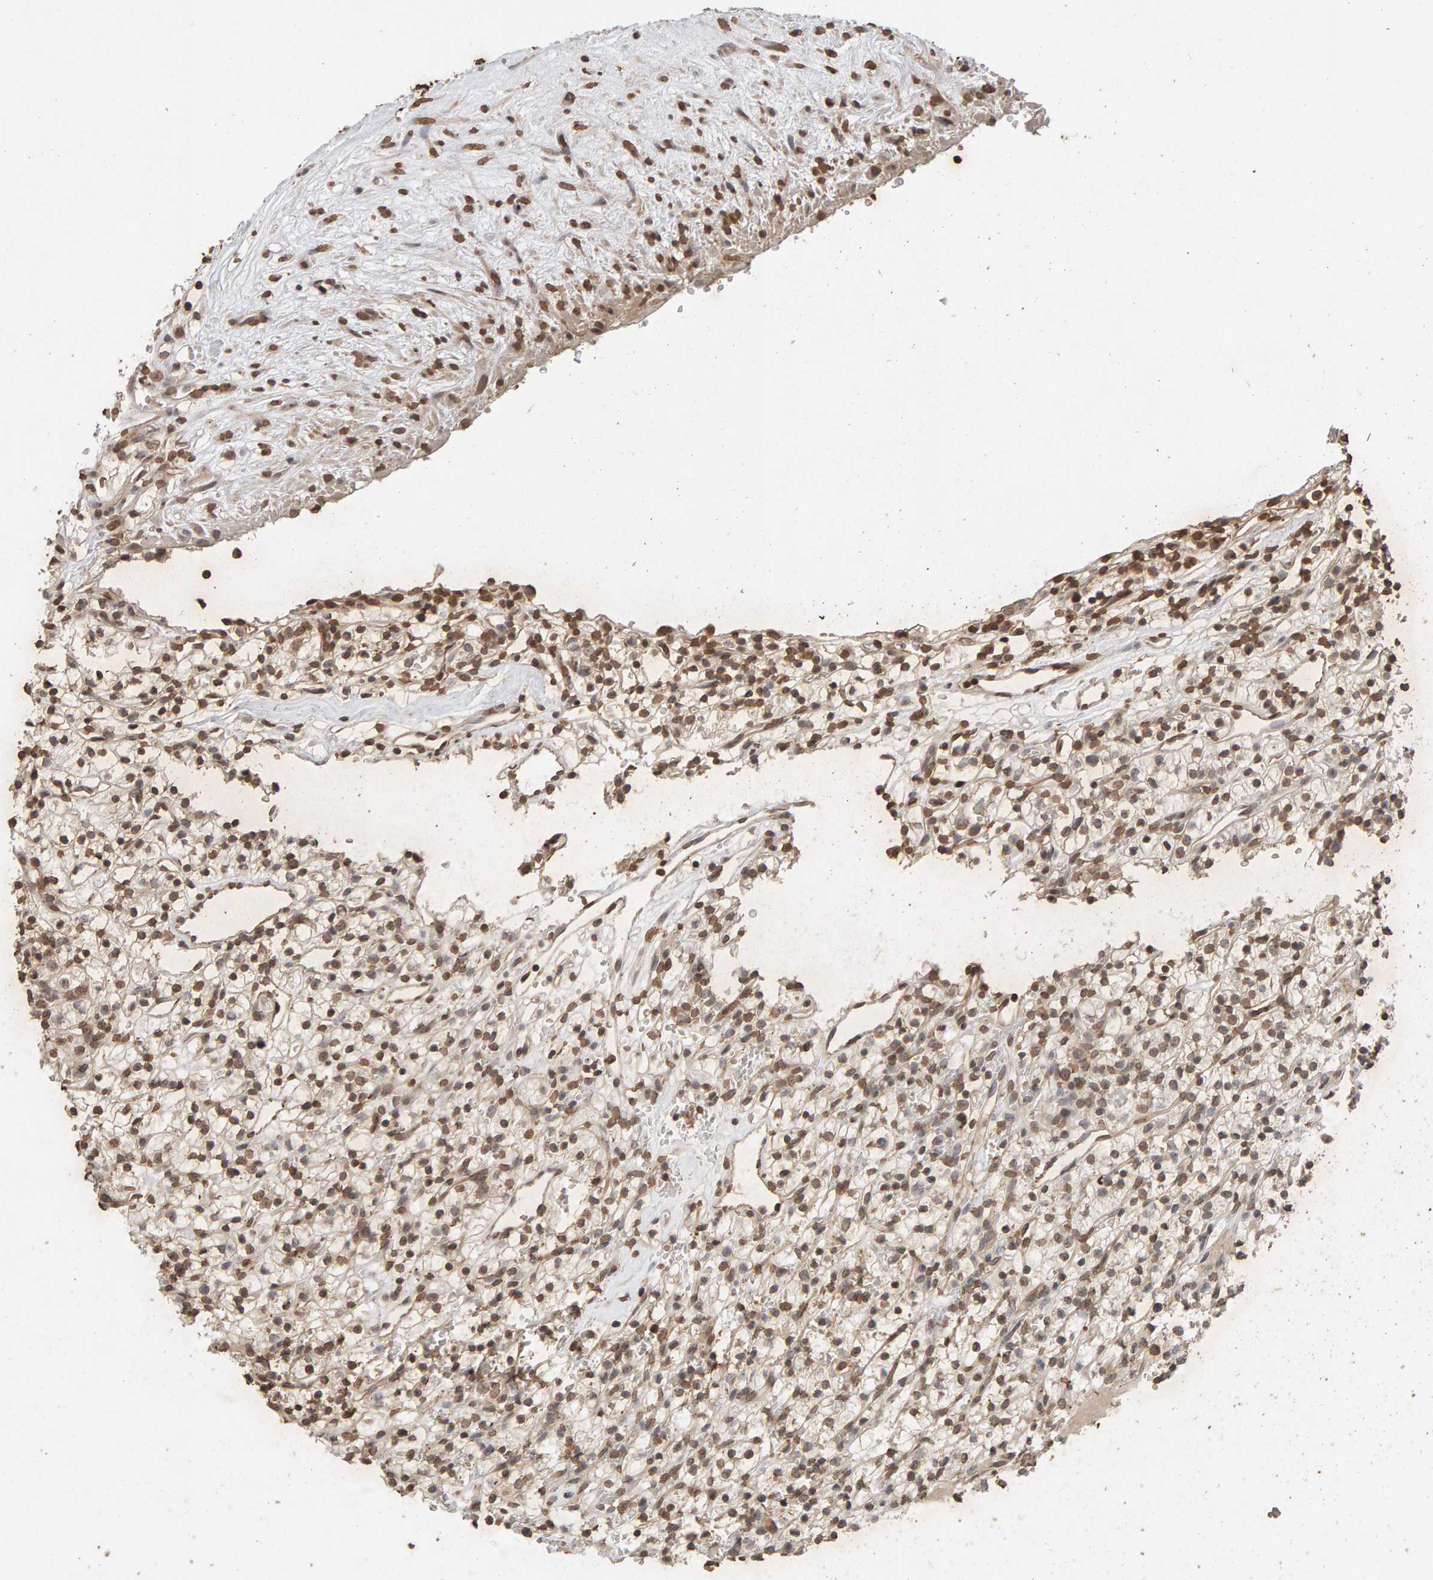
{"staining": {"intensity": "moderate", "quantity": ">75%", "location": "nuclear"}, "tissue": "renal cancer", "cell_type": "Tumor cells", "image_type": "cancer", "snomed": [{"axis": "morphology", "description": "Adenocarcinoma, NOS"}, {"axis": "topography", "description": "Kidney"}], "caption": "Moderate nuclear protein positivity is present in approximately >75% of tumor cells in adenocarcinoma (renal).", "gene": "DNAJB5", "patient": {"sex": "female", "age": 57}}